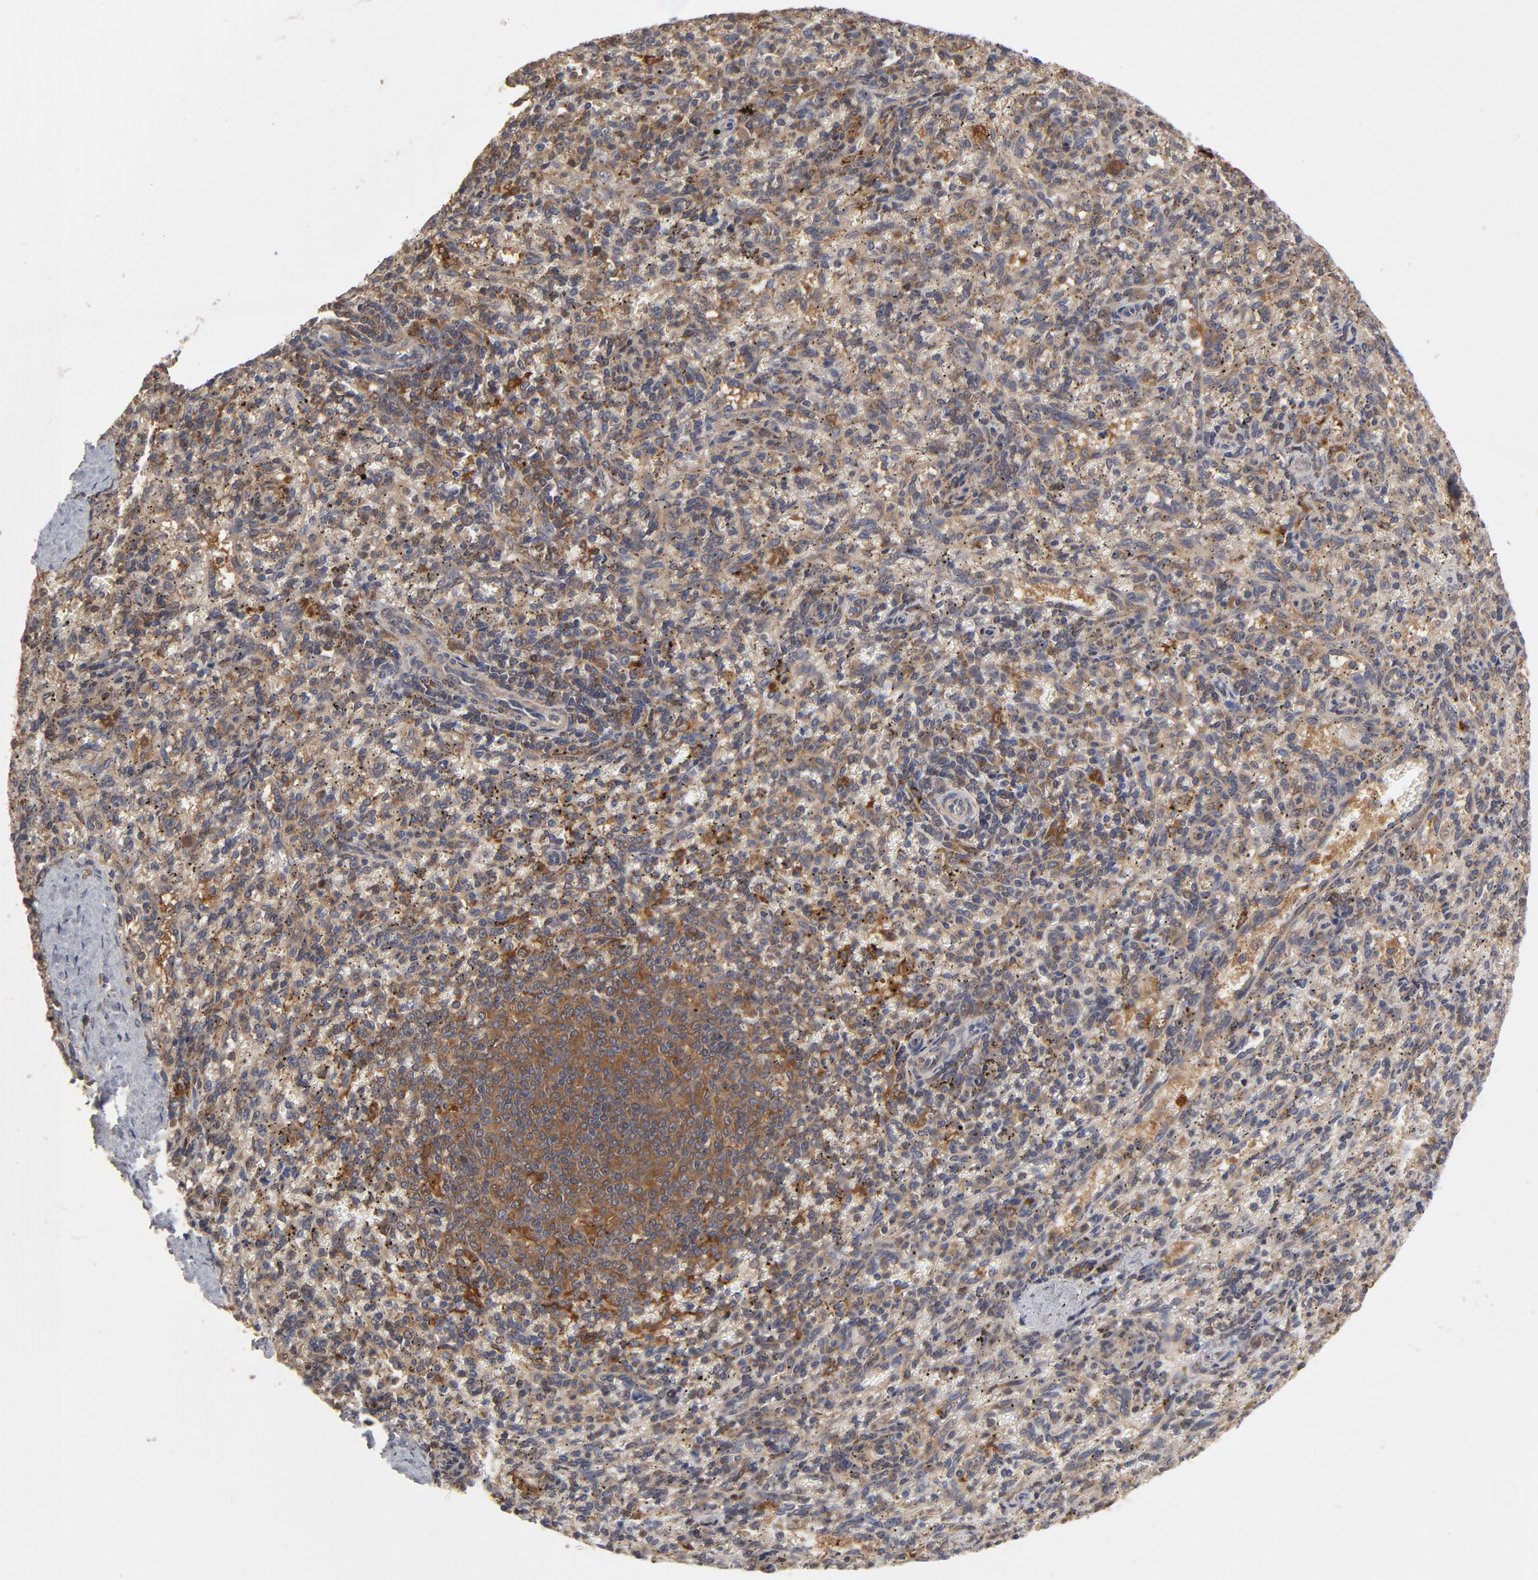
{"staining": {"intensity": "weak", "quantity": "<25%", "location": "cytoplasmic/membranous"}, "tissue": "spleen", "cell_type": "Cells in red pulp", "image_type": "normal", "snomed": [{"axis": "morphology", "description": "Normal tissue, NOS"}, {"axis": "topography", "description": "Spleen"}], "caption": "IHC of benign human spleen demonstrates no staining in cells in red pulp.", "gene": "ASMTL", "patient": {"sex": "female", "age": 10}}